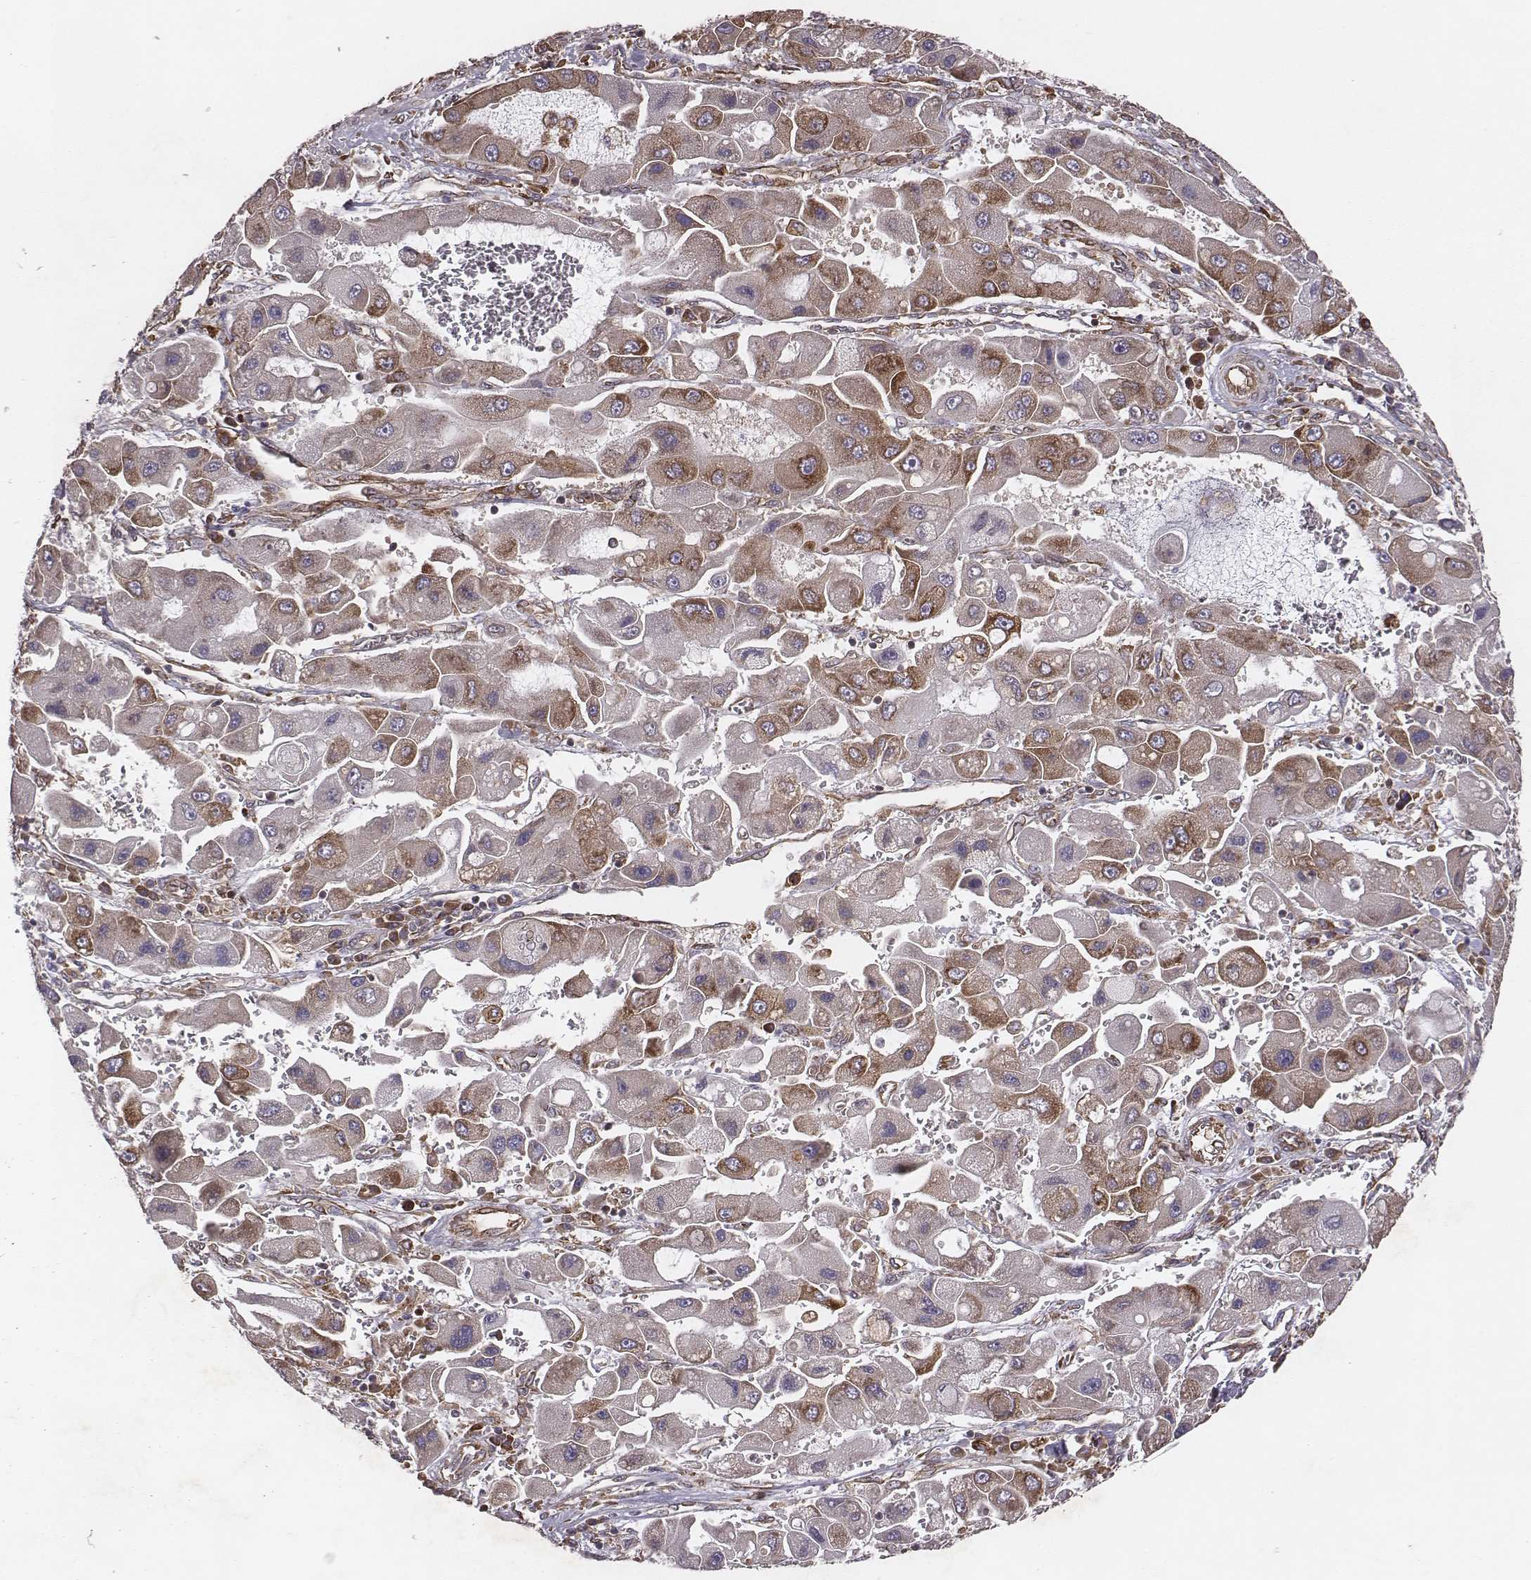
{"staining": {"intensity": "moderate", "quantity": "25%-75%", "location": "cytoplasmic/membranous"}, "tissue": "liver cancer", "cell_type": "Tumor cells", "image_type": "cancer", "snomed": [{"axis": "morphology", "description": "Carcinoma, Hepatocellular, NOS"}, {"axis": "topography", "description": "Liver"}], "caption": "Moderate cytoplasmic/membranous staining for a protein is seen in about 25%-75% of tumor cells of hepatocellular carcinoma (liver) using immunohistochemistry.", "gene": "TXLNA", "patient": {"sex": "male", "age": 24}}